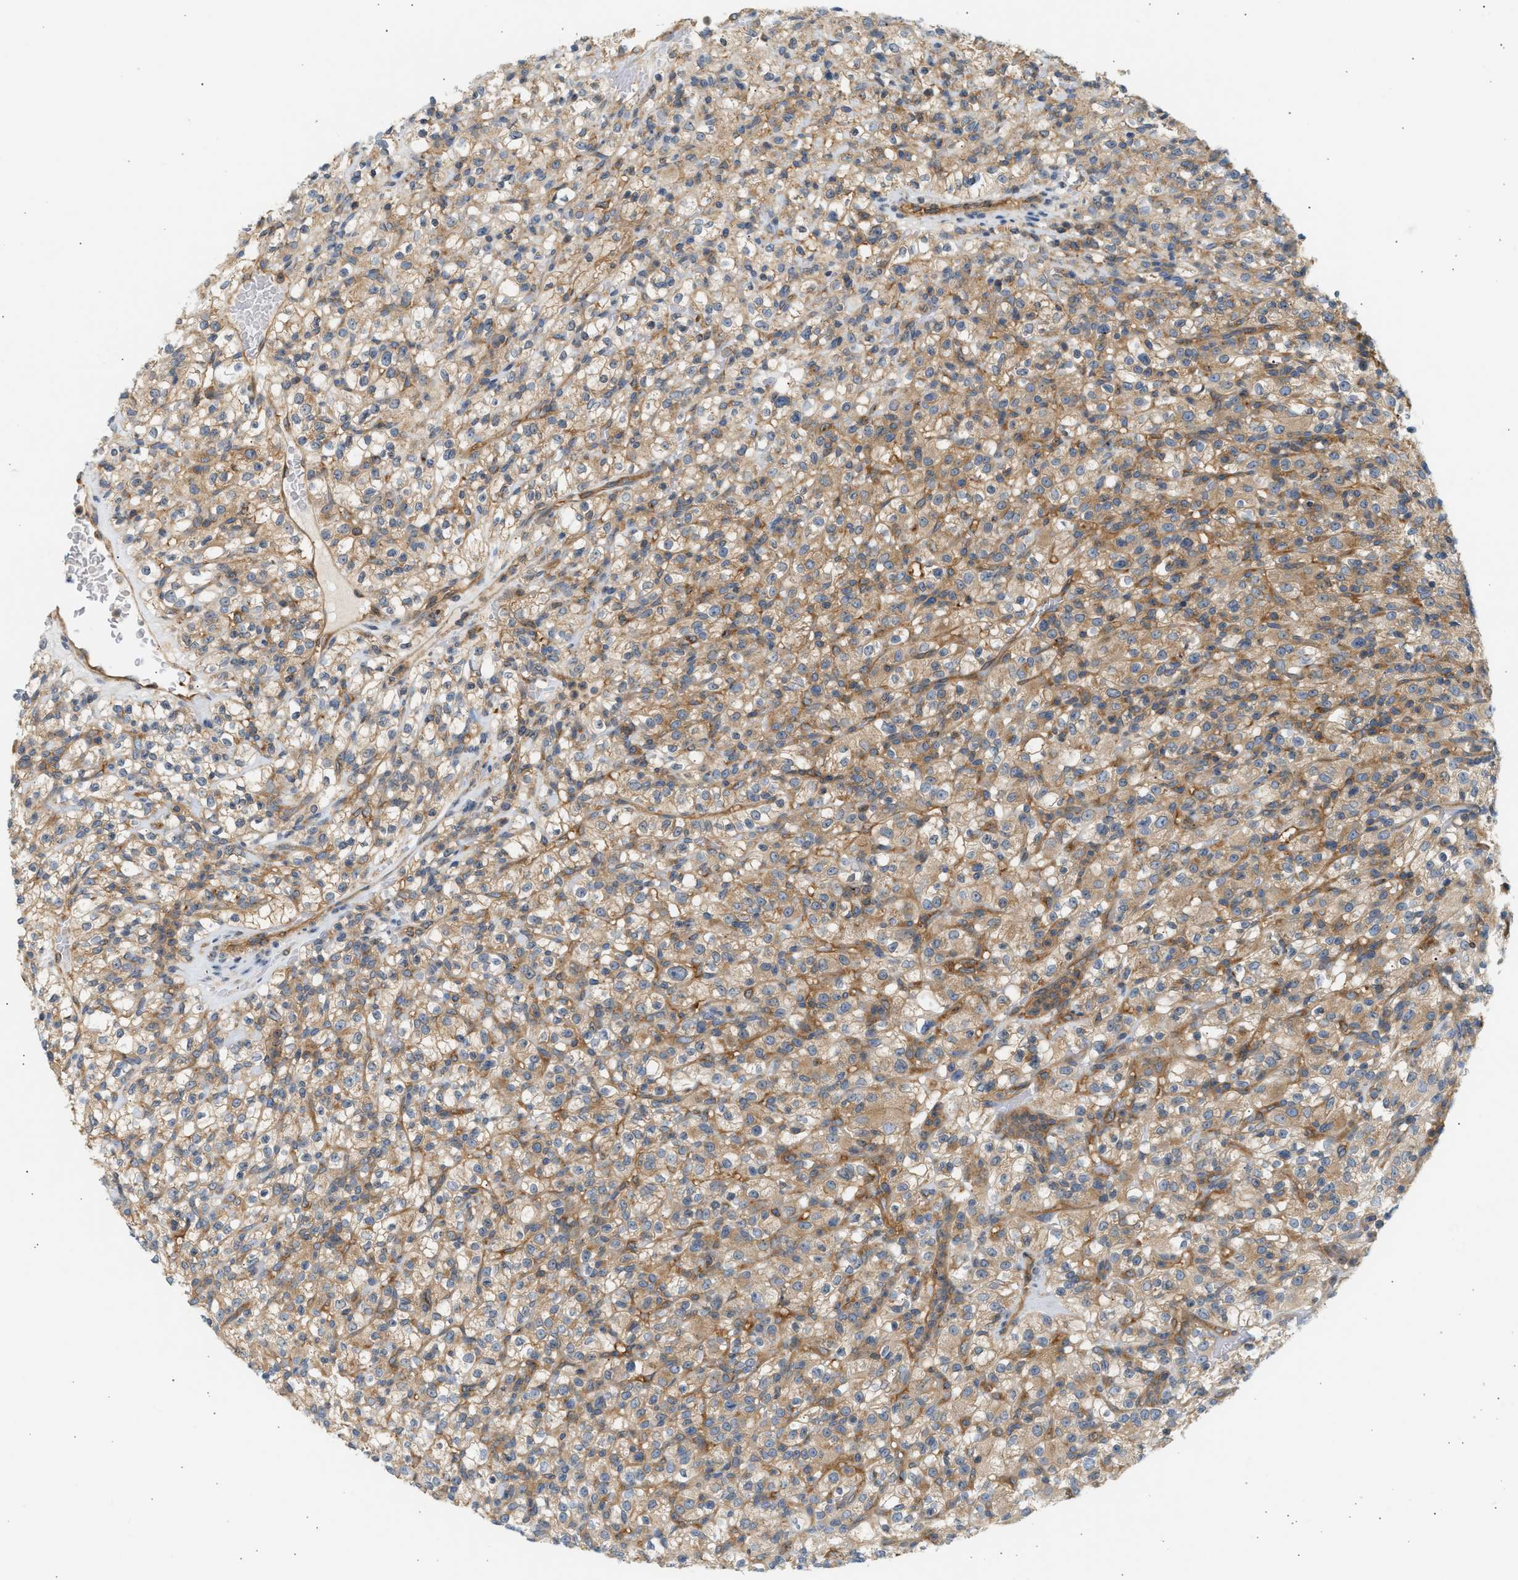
{"staining": {"intensity": "weak", "quantity": ">75%", "location": "cytoplasmic/membranous"}, "tissue": "renal cancer", "cell_type": "Tumor cells", "image_type": "cancer", "snomed": [{"axis": "morphology", "description": "Normal tissue, NOS"}, {"axis": "morphology", "description": "Adenocarcinoma, NOS"}, {"axis": "topography", "description": "Kidney"}], "caption": "This micrograph displays renal cancer stained with immunohistochemistry (IHC) to label a protein in brown. The cytoplasmic/membranous of tumor cells show weak positivity for the protein. Nuclei are counter-stained blue.", "gene": "PAFAH1B1", "patient": {"sex": "female", "age": 72}}